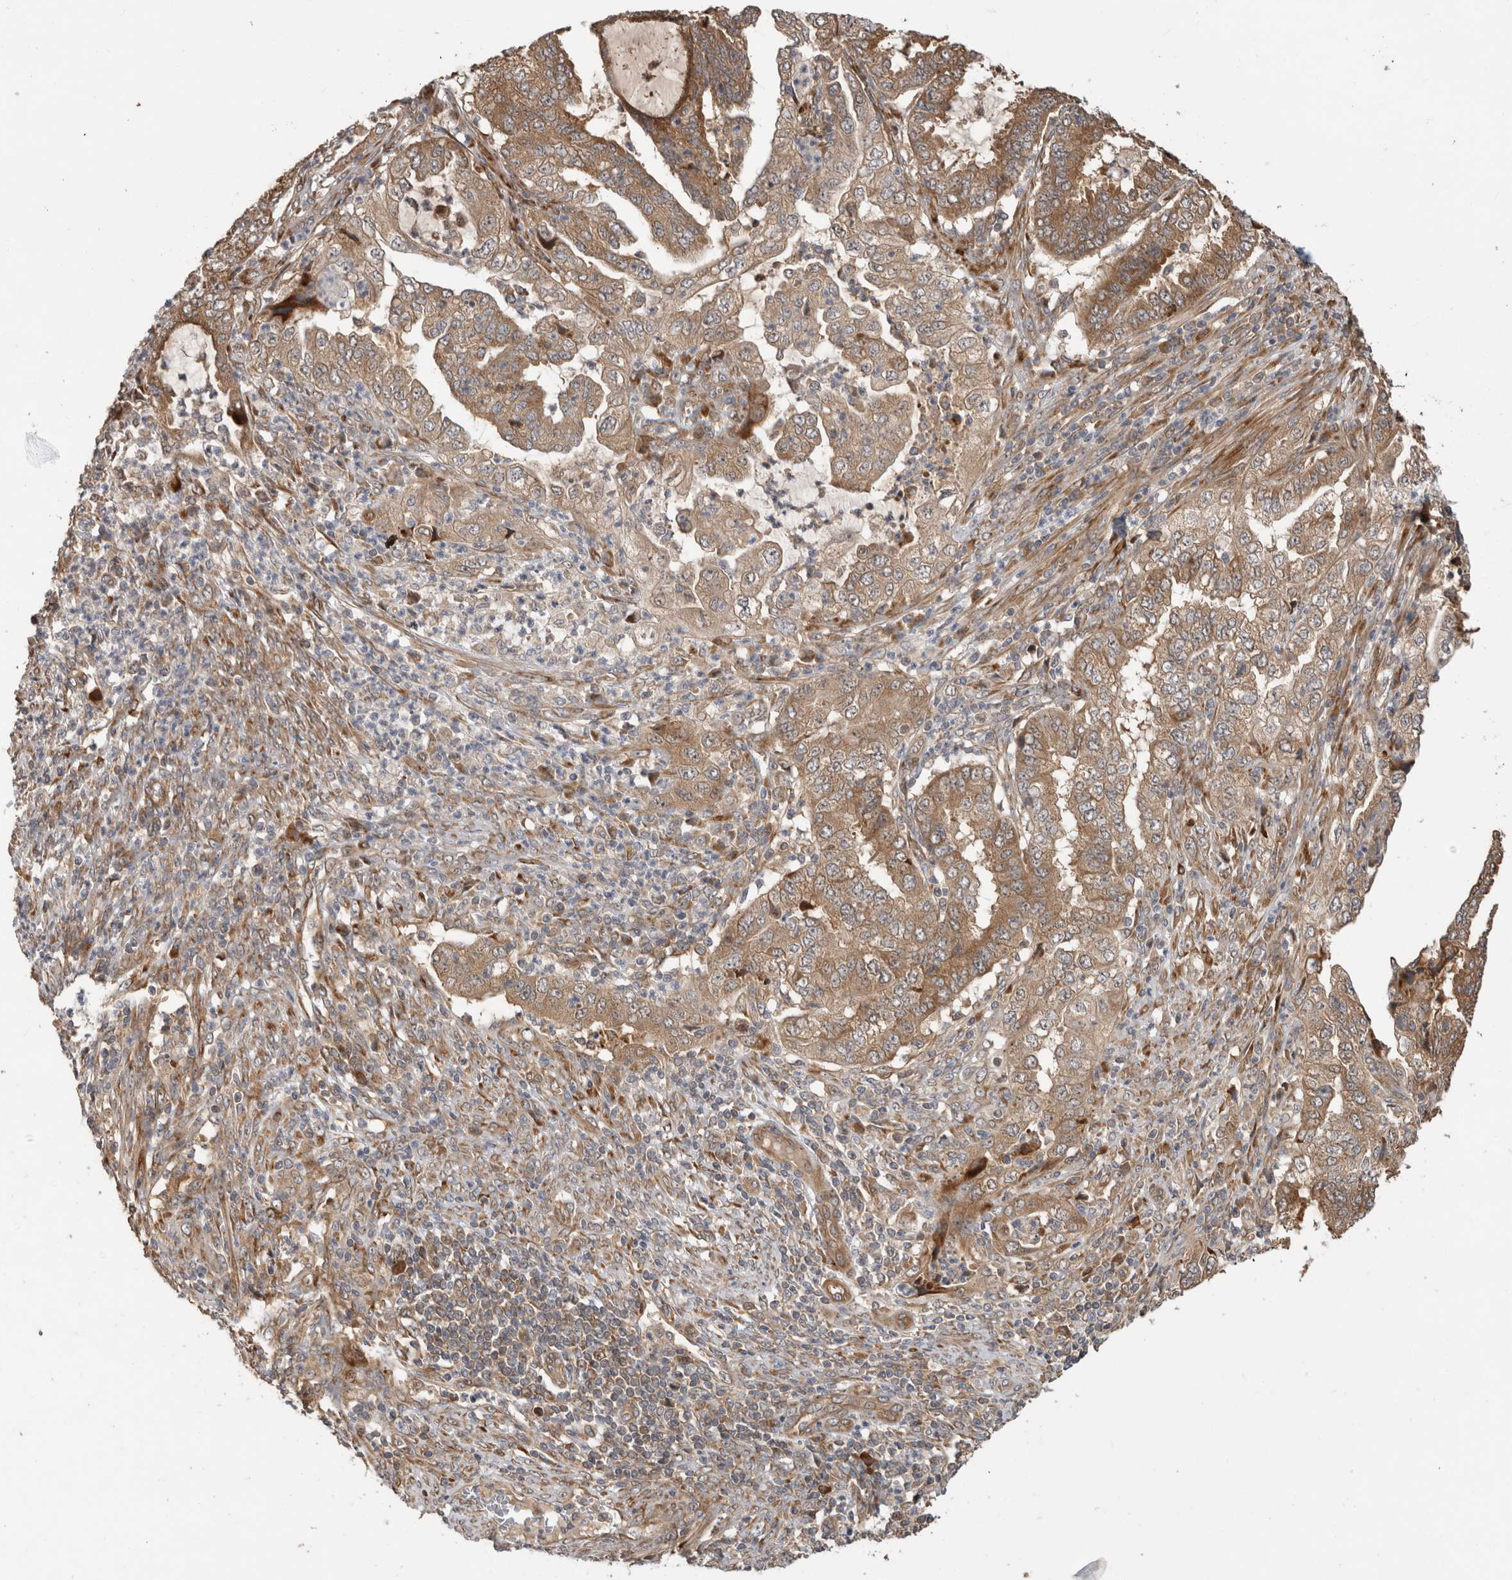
{"staining": {"intensity": "moderate", "quantity": ">75%", "location": "cytoplasmic/membranous"}, "tissue": "endometrial cancer", "cell_type": "Tumor cells", "image_type": "cancer", "snomed": [{"axis": "morphology", "description": "Adenocarcinoma, NOS"}, {"axis": "topography", "description": "Endometrium"}], "caption": "This histopathology image exhibits IHC staining of human endometrial adenocarcinoma, with medium moderate cytoplasmic/membranous staining in approximately >75% of tumor cells.", "gene": "PCDHB15", "patient": {"sex": "female", "age": 51}}